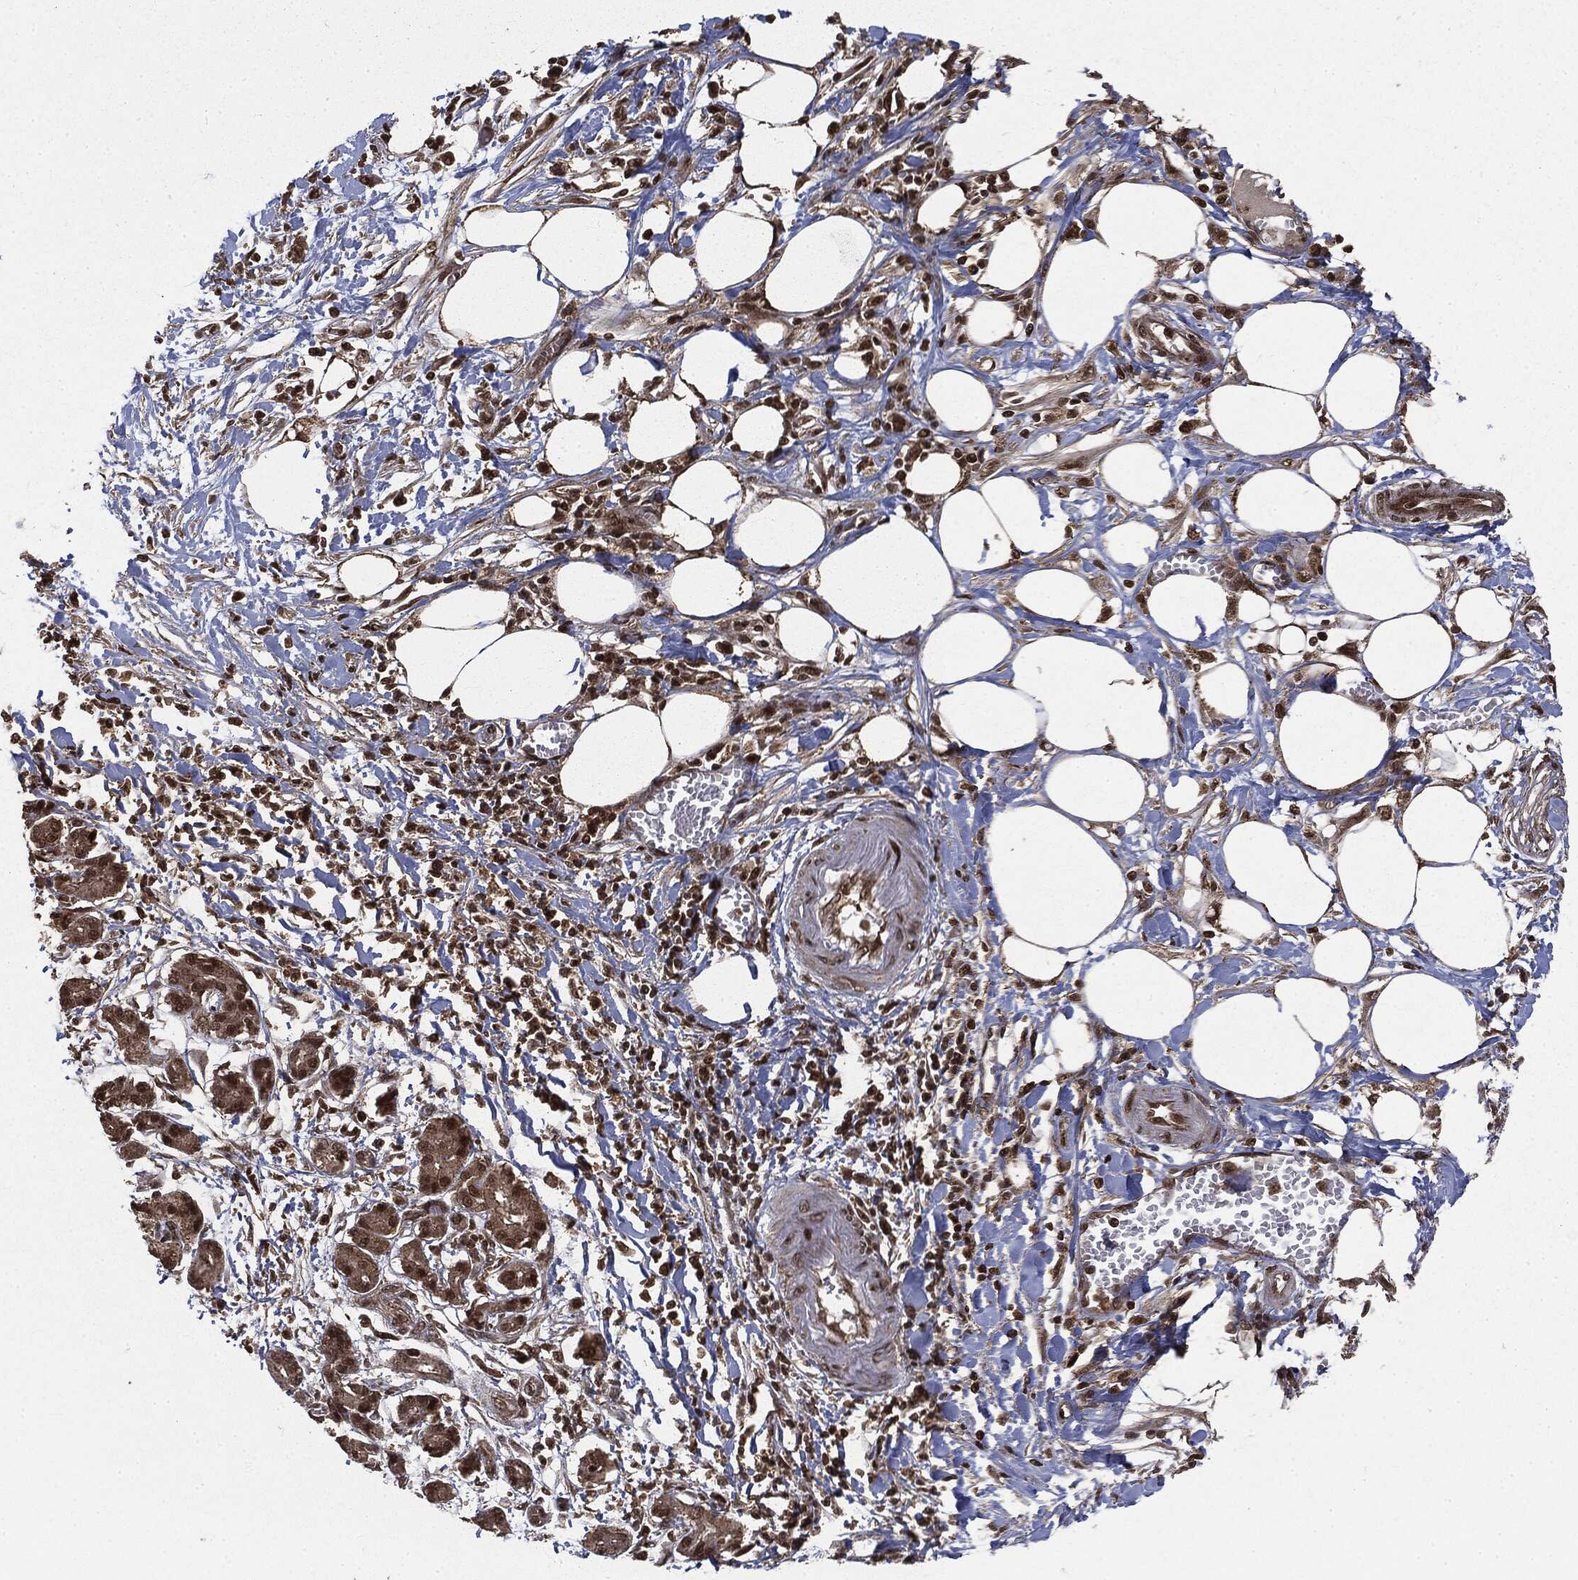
{"staining": {"intensity": "weak", "quantity": ">75%", "location": "cytoplasmic/membranous,nuclear"}, "tissue": "pancreatic cancer", "cell_type": "Tumor cells", "image_type": "cancer", "snomed": [{"axis": "morphology", "description": "Adenocarcinoma, NOS"}, {"axis": "topography", "description": "Pancreas"}], "caption": "Pancreatic cancer (adenocarcinoma) was stained to show a protein in brown. There is low levels of weak cytoplasmic/membranous and nuclear staining in about >75% of tumor cells.", "gene": "CTDP1", "patient": {"sex": "male", "age": 72}}